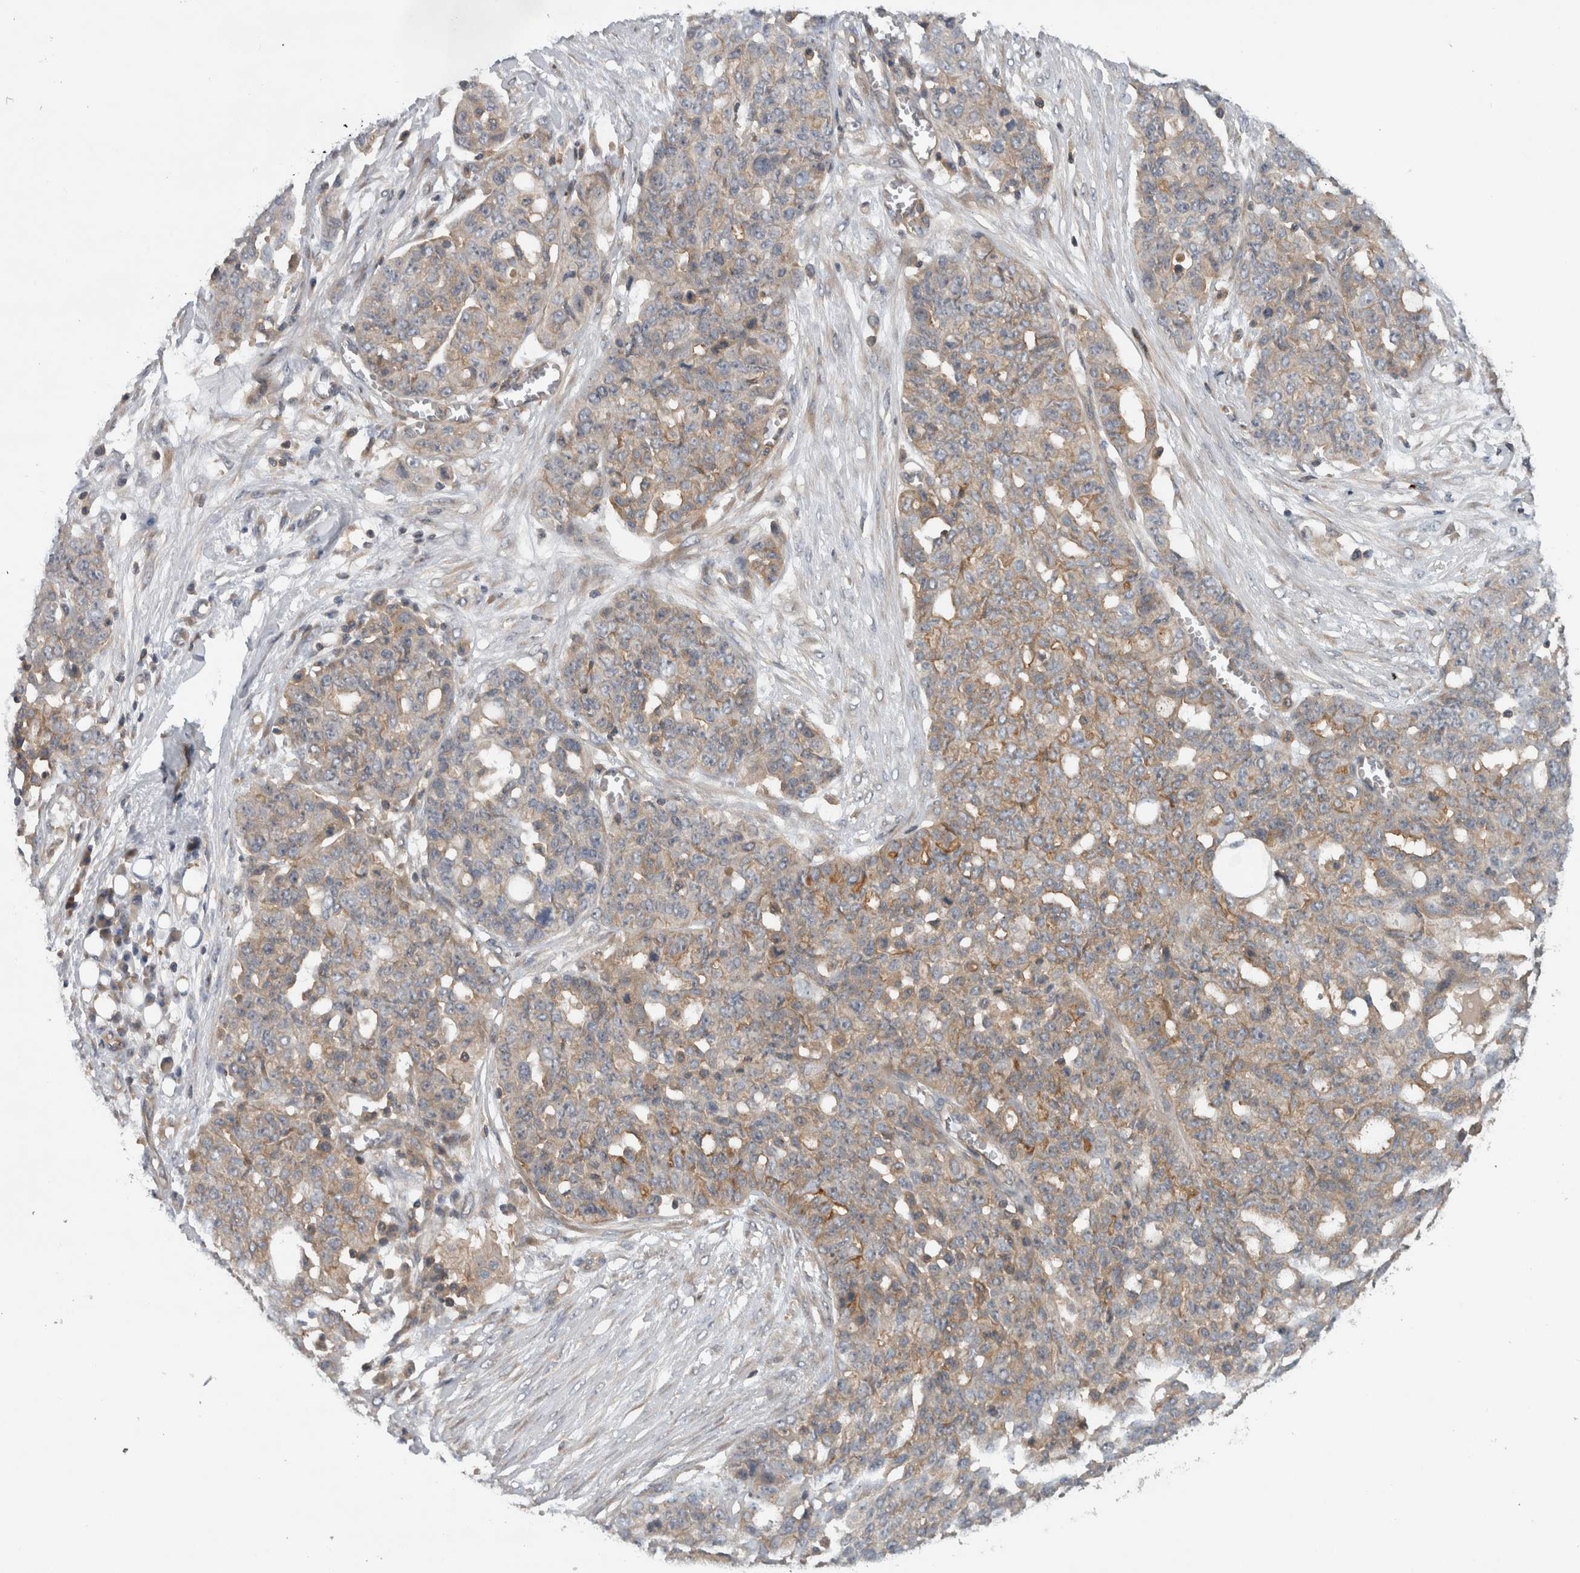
{"staining": {"intensity": "weak", "quantity": "25%-75%", "location": "cytoplasmic/membranous"}, "tissue": "ovarian cancer", "cell_type": "Tumor cells", "image_type": "cancer", "snomed": [{"axis": "morphology", "description": "Cystadenocarcinoma, serous, NOS"}, {"axis": "topography", "description": "Soft tissue"}, {"axis": "topography", "description": "Ovary"}], "caption": "An image of human ovarian cancer (serous cystadenocarcinoma) stained for a protein displays weak cytoplasmic/membranous brown staining in tumor cells. The staining was performed using DAB (3,3'-diaminobenzidine) to visualize the protein expression in brown, while the nuclei were stained in blue with hematoxylin (Magnification: 20x).", "gene": "SCARA5", "patient": {"sex": "female", "age": 57}}